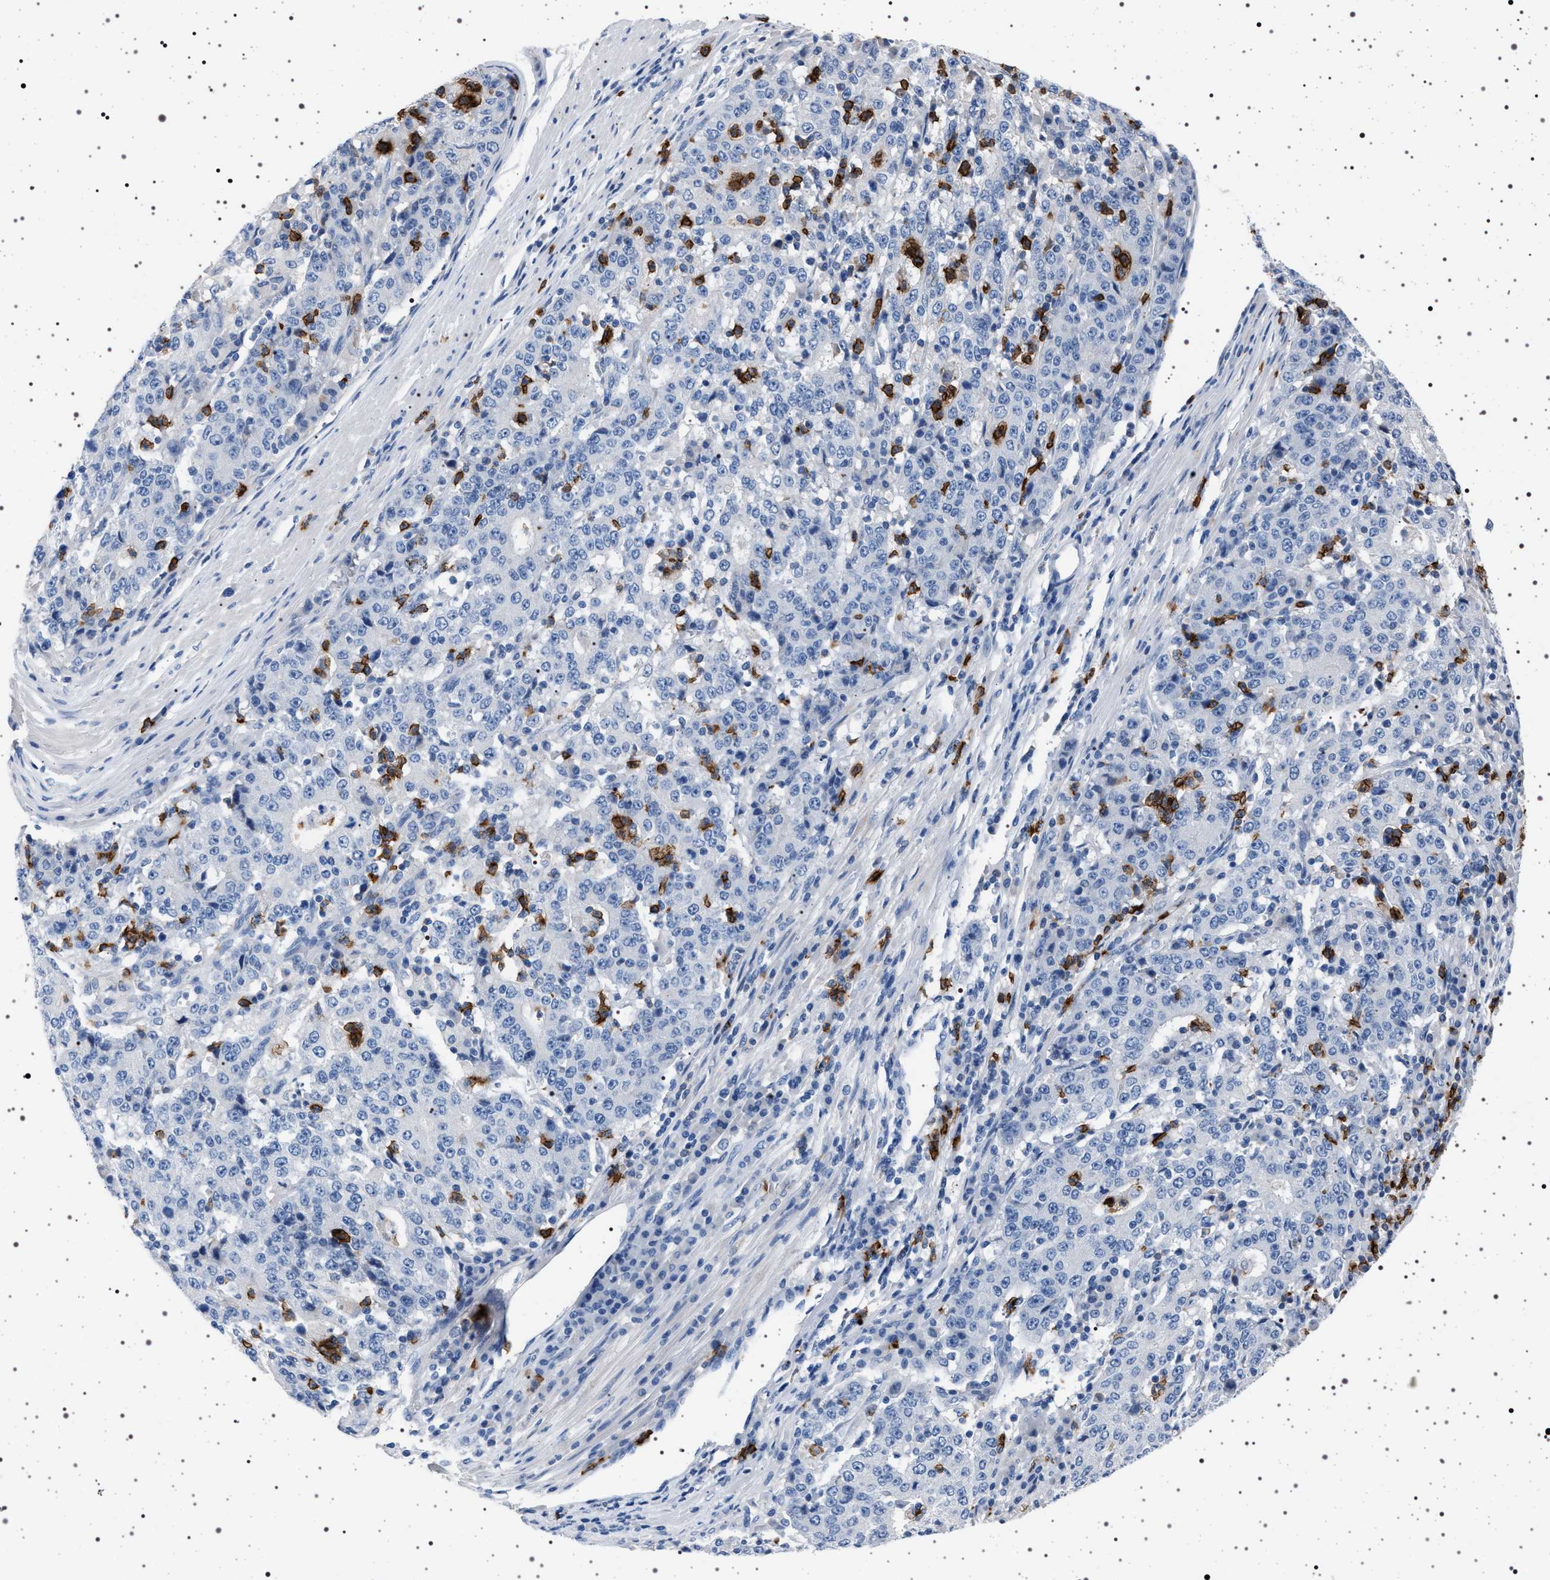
{"staining": {"intensity": "negative", "quantity": "none", "location": "none"}, "tissue": "stomach cancer", "cell_type": "Tumor cells", "image_type": "cancer", "snomed": [{"axis": "morphology", "description": "Adenocarcinoma, NOS"}, {"axis": "topography", "description": "Stomach"}], "caption": "Stomach cancer (adenocarcinoma) was stained to show a protein in brown. There is no significant positivity in tumor cells.", "gene": "NAT9", "patient": {"sex": "male", "age": 59}}